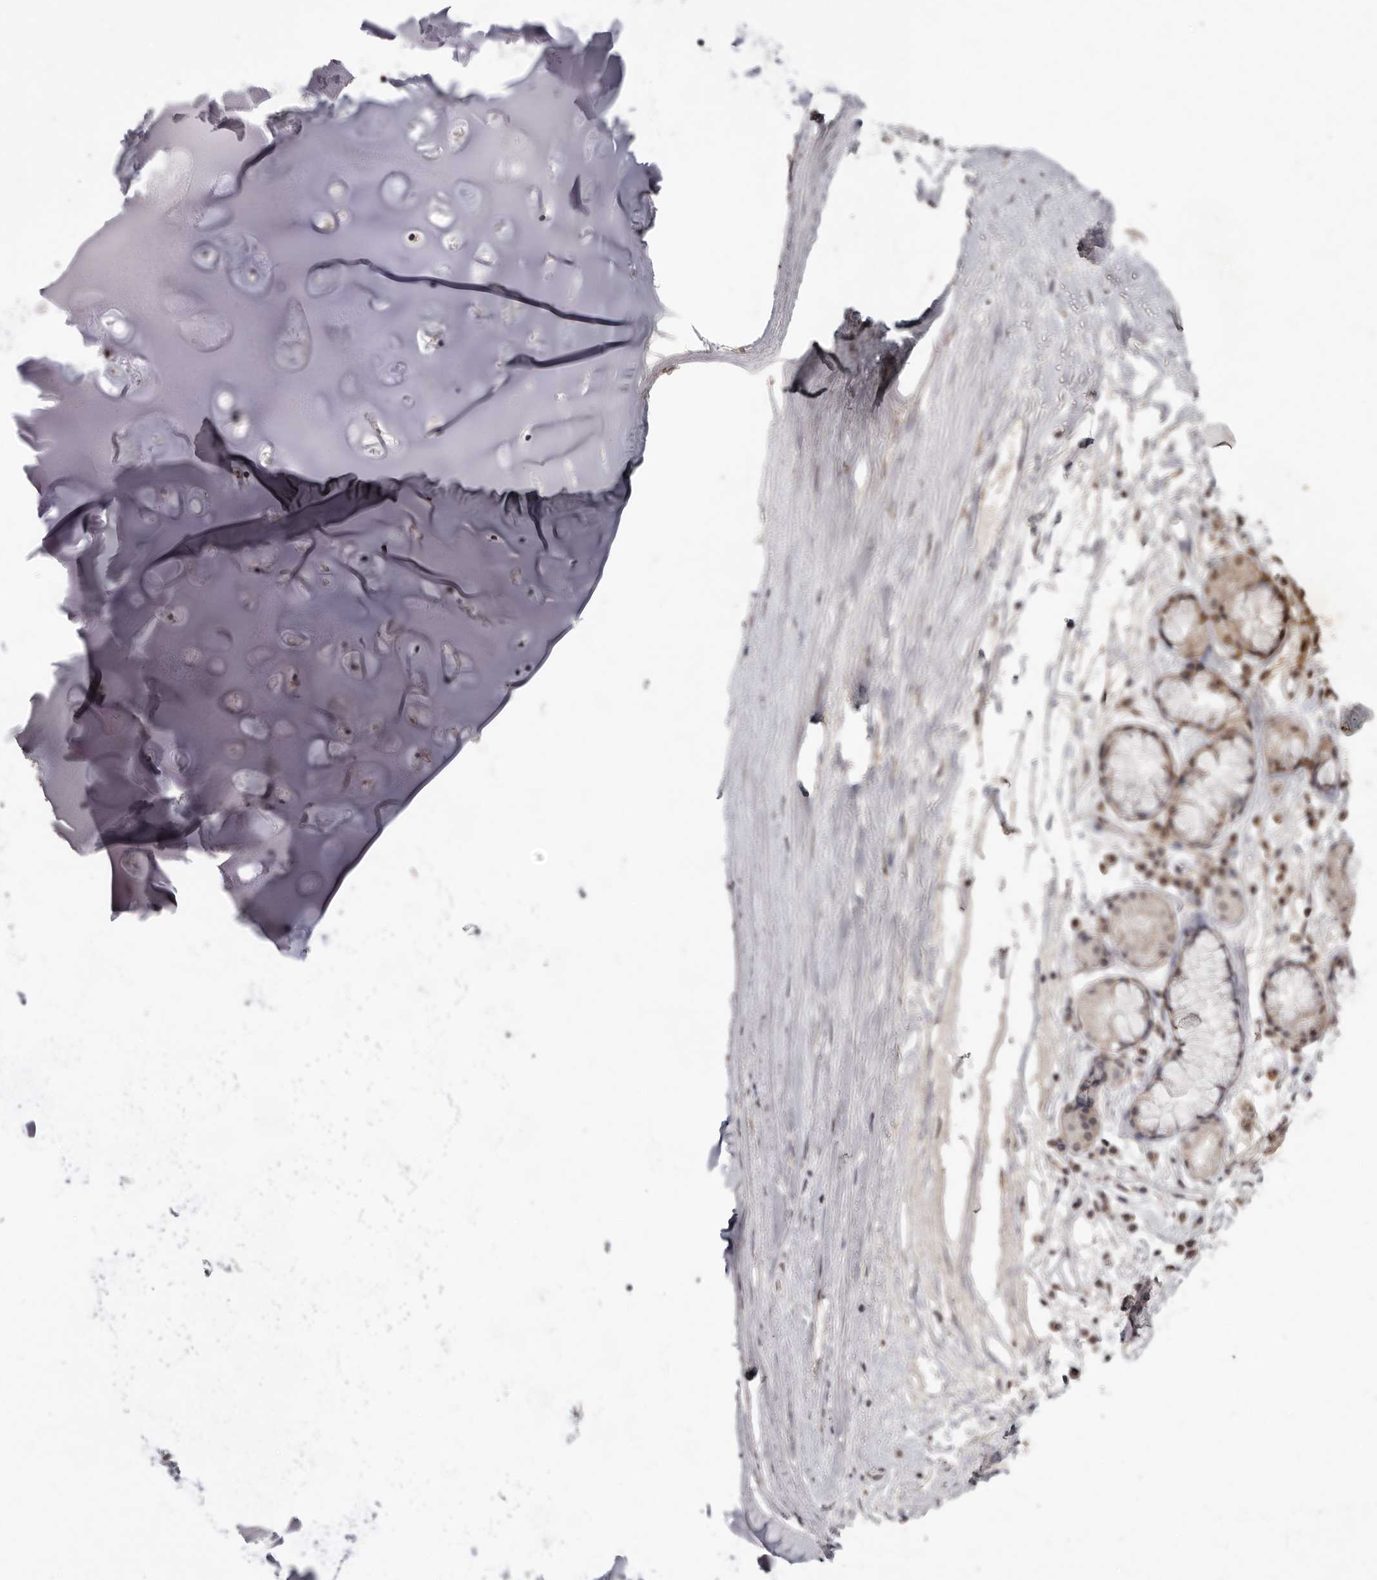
{"staining": {"intensity": "negative", "quantity": "none", "location": "none"}, "tissue": "adipose tissue", "cell_type": "Adipocytes", "image_type": "normal", "snomed": [{"axis": "morphology", "description": "Normal tissue, NOS"}, {"axis": "topography", "description": "Cartilage tissue"}], "caption": "This is a histopathology image of immunohistochemistry staining of unremarkable adipose tissue, which shows no staining in adipocytes.", "gene": "LINGO2", "patient": {"sex": "female", "age": 63}}